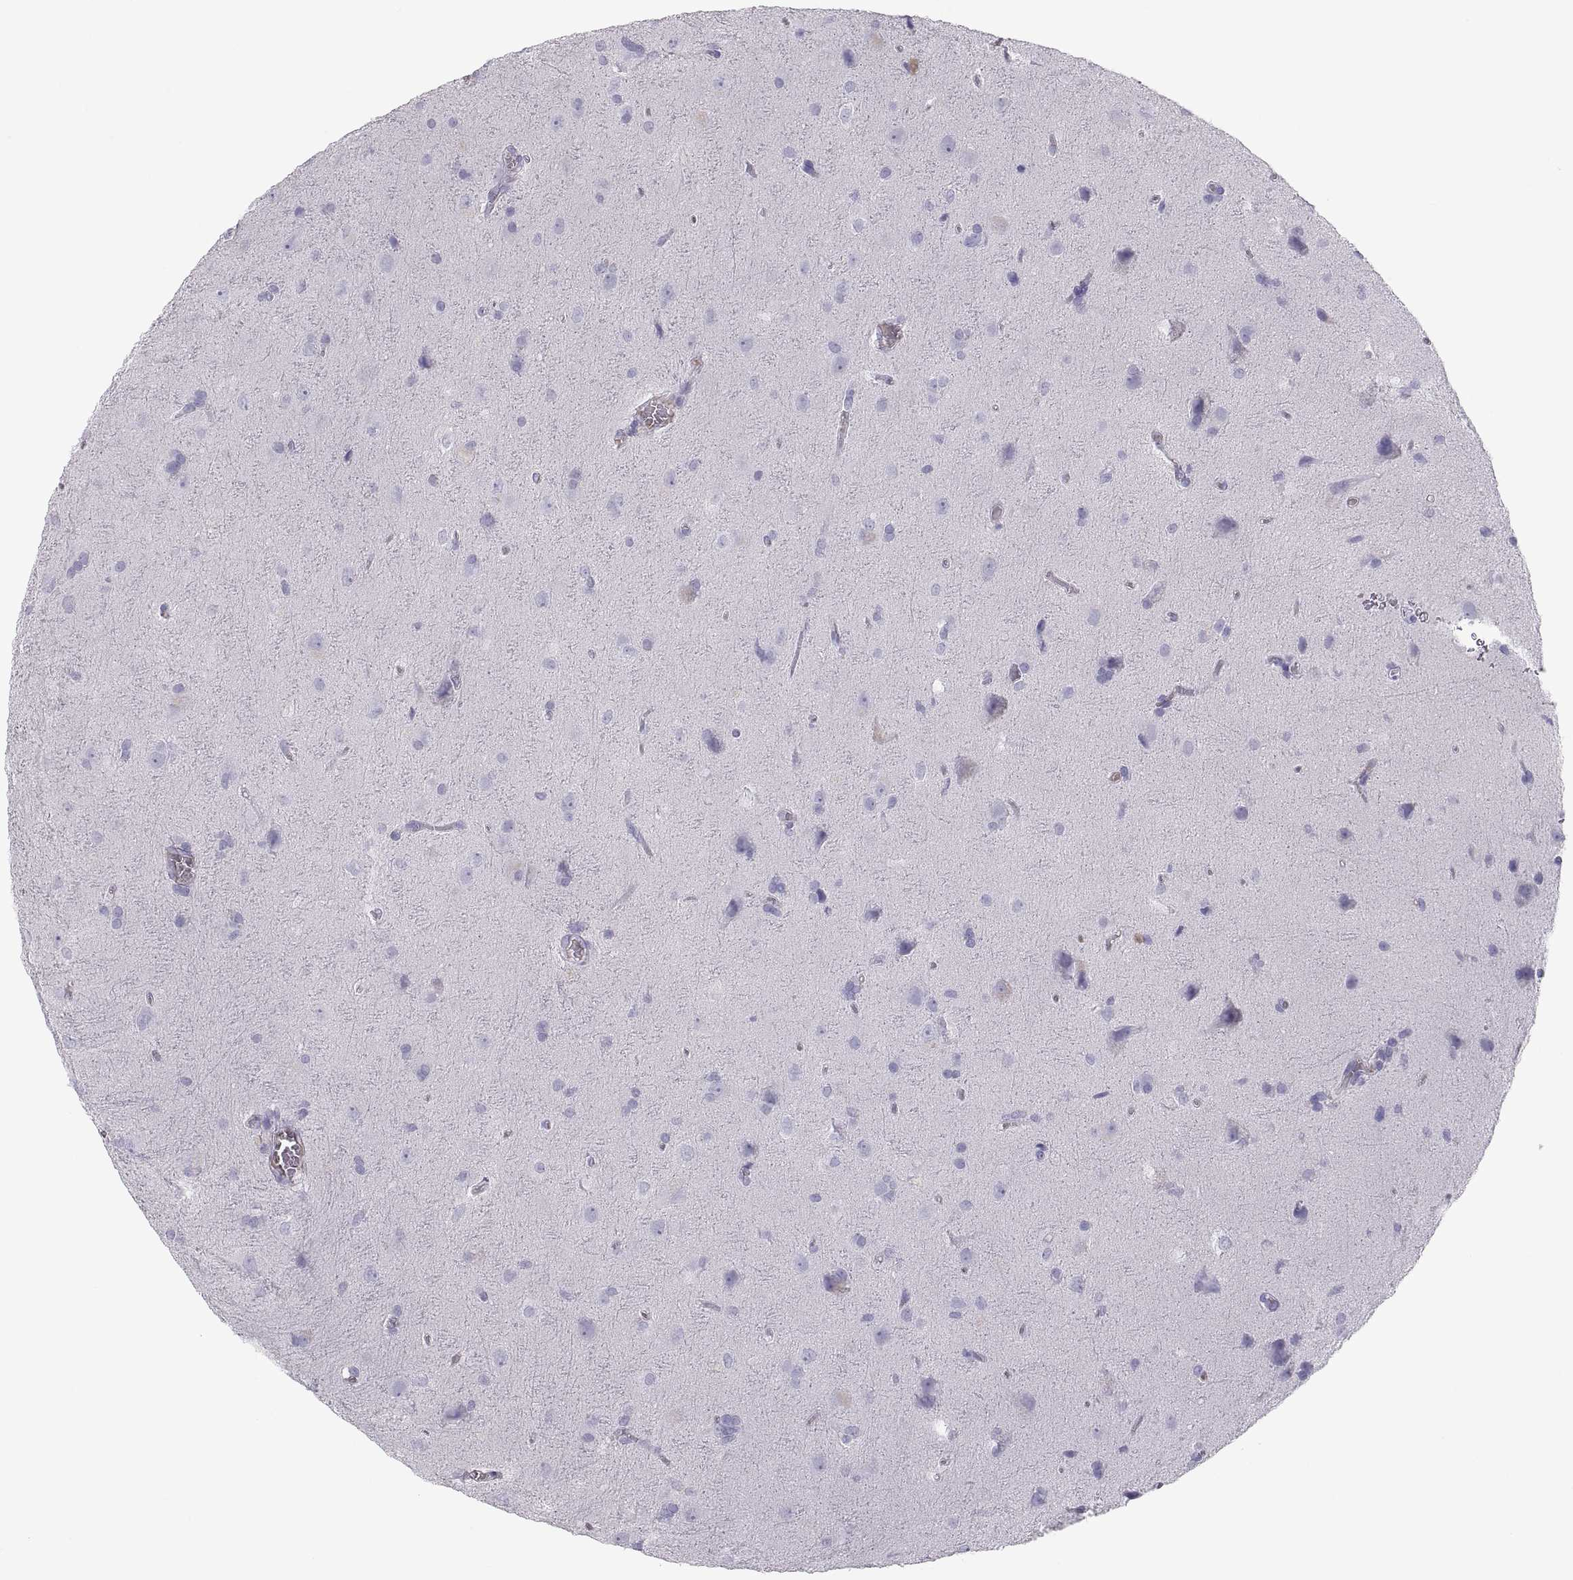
{"staining": {"intensity": "negative", "quantity": "none", "location": "none"}, "tissue": "glioma", "cell_type": "Tumor cells", "image_type": "cancer", "snomed": [{"axis": "morphology", "description": "Glioma, malignant, Low grade"}, {"axis": "topography", "description": "Brain"}], "caption": "Immunohistochemistry (IHC) histopathology image of glioma stained for a protein (brown), which exhibits no expression in tumor cells.", "gene": "MAGEB2", "patient": {"sex": "male", "age": 58}}